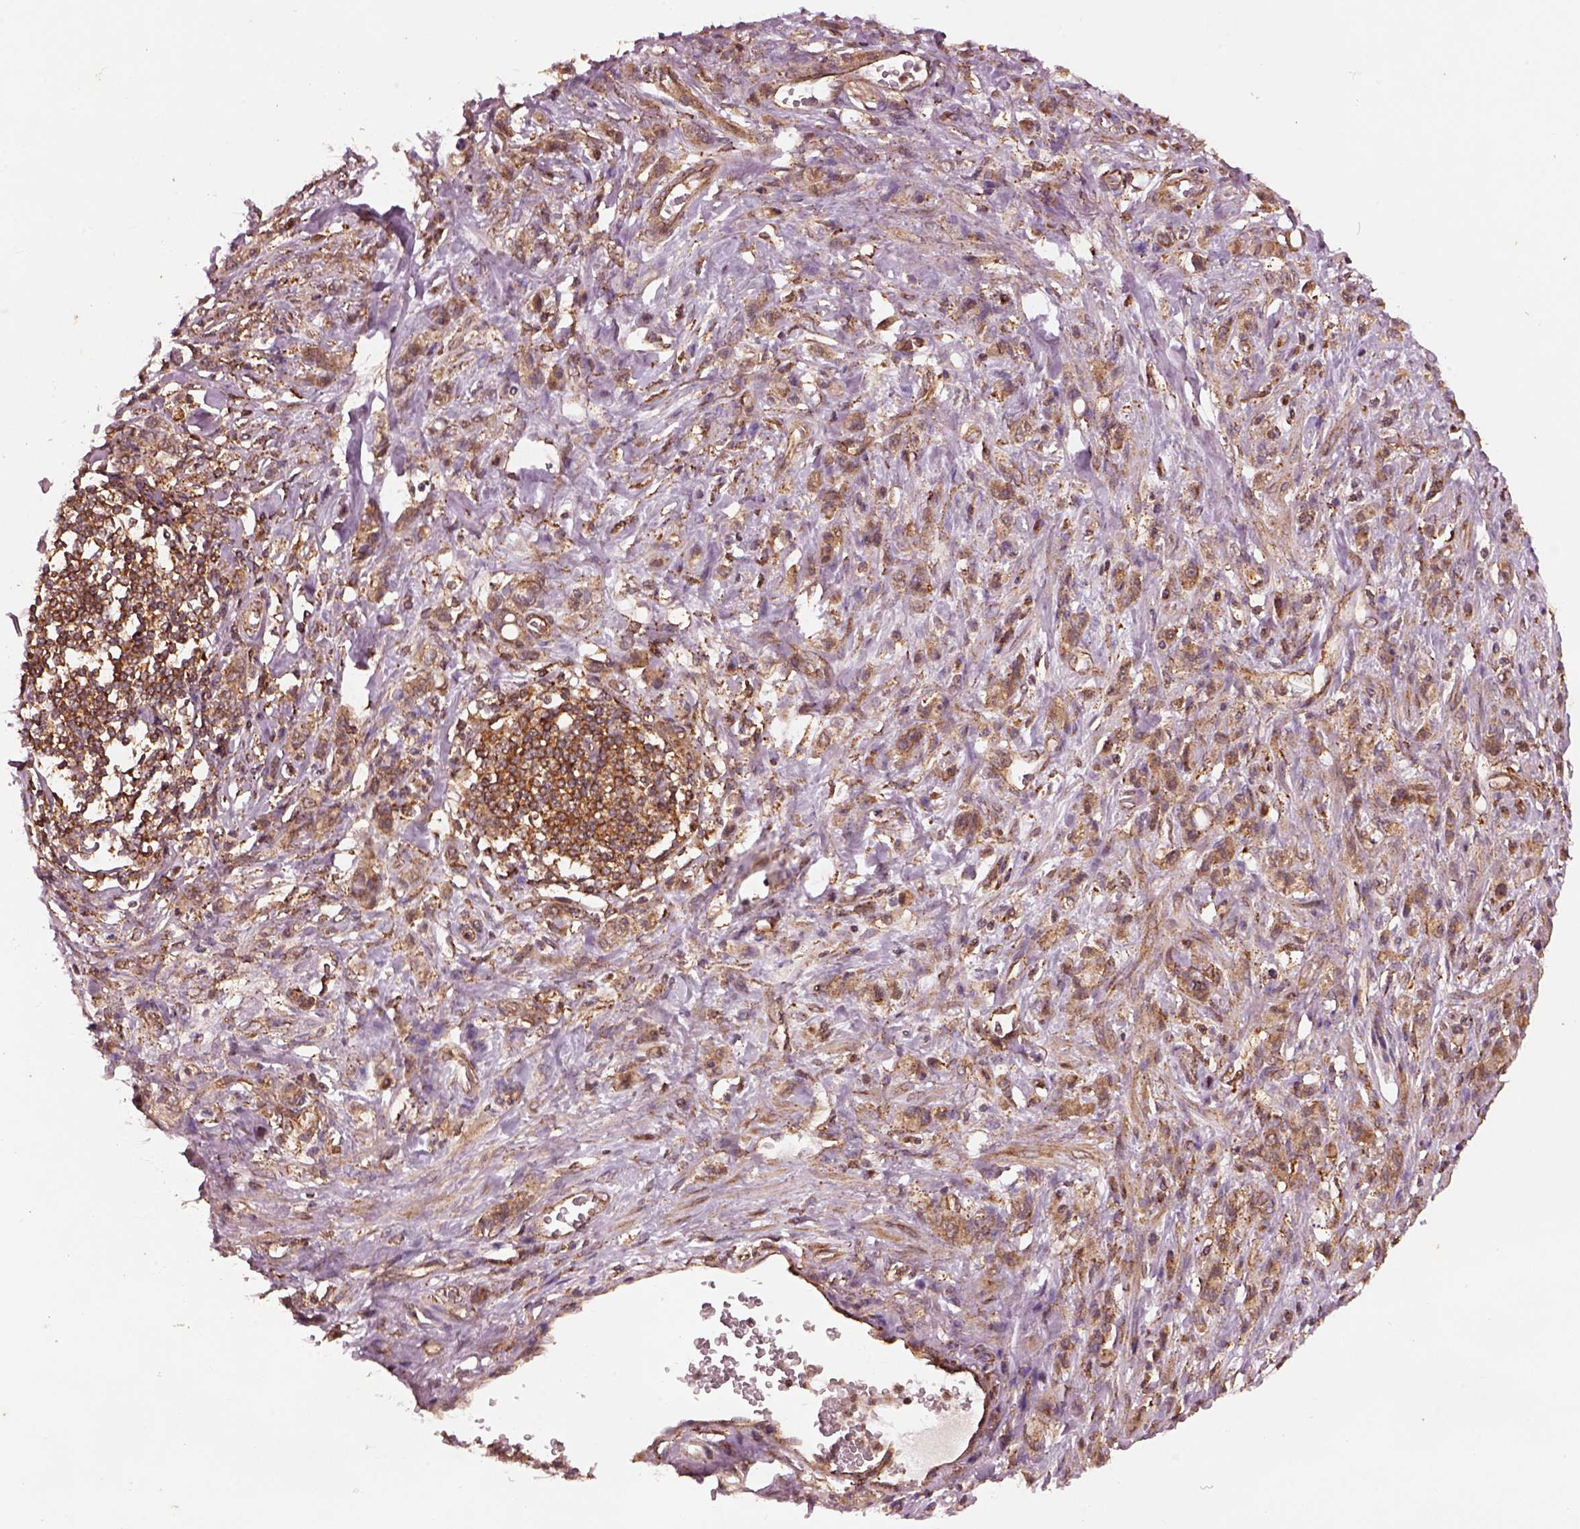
{"staining": {"intensity": "moderate", "quantity": "25%-75%", "location": "cytoplasmic/membranous"}, "tissue": "stomach cancer", "cell_type": "Tumor cells", "image_type": "cancer", "snomed": [{"axis": "morphology", "description": "Adenocarcinoma, NOS"}, {"axis": "topography", "description": "Stomach"}], "caption": "Stomach adenocarcinoma stained with a brown dye displays moderate cytoplasmic/membranous positive expression in approximately 25%-75% of tumor cells.", "gene": "WASHC2A", "patient": {"sex": "male", "age": 77}}